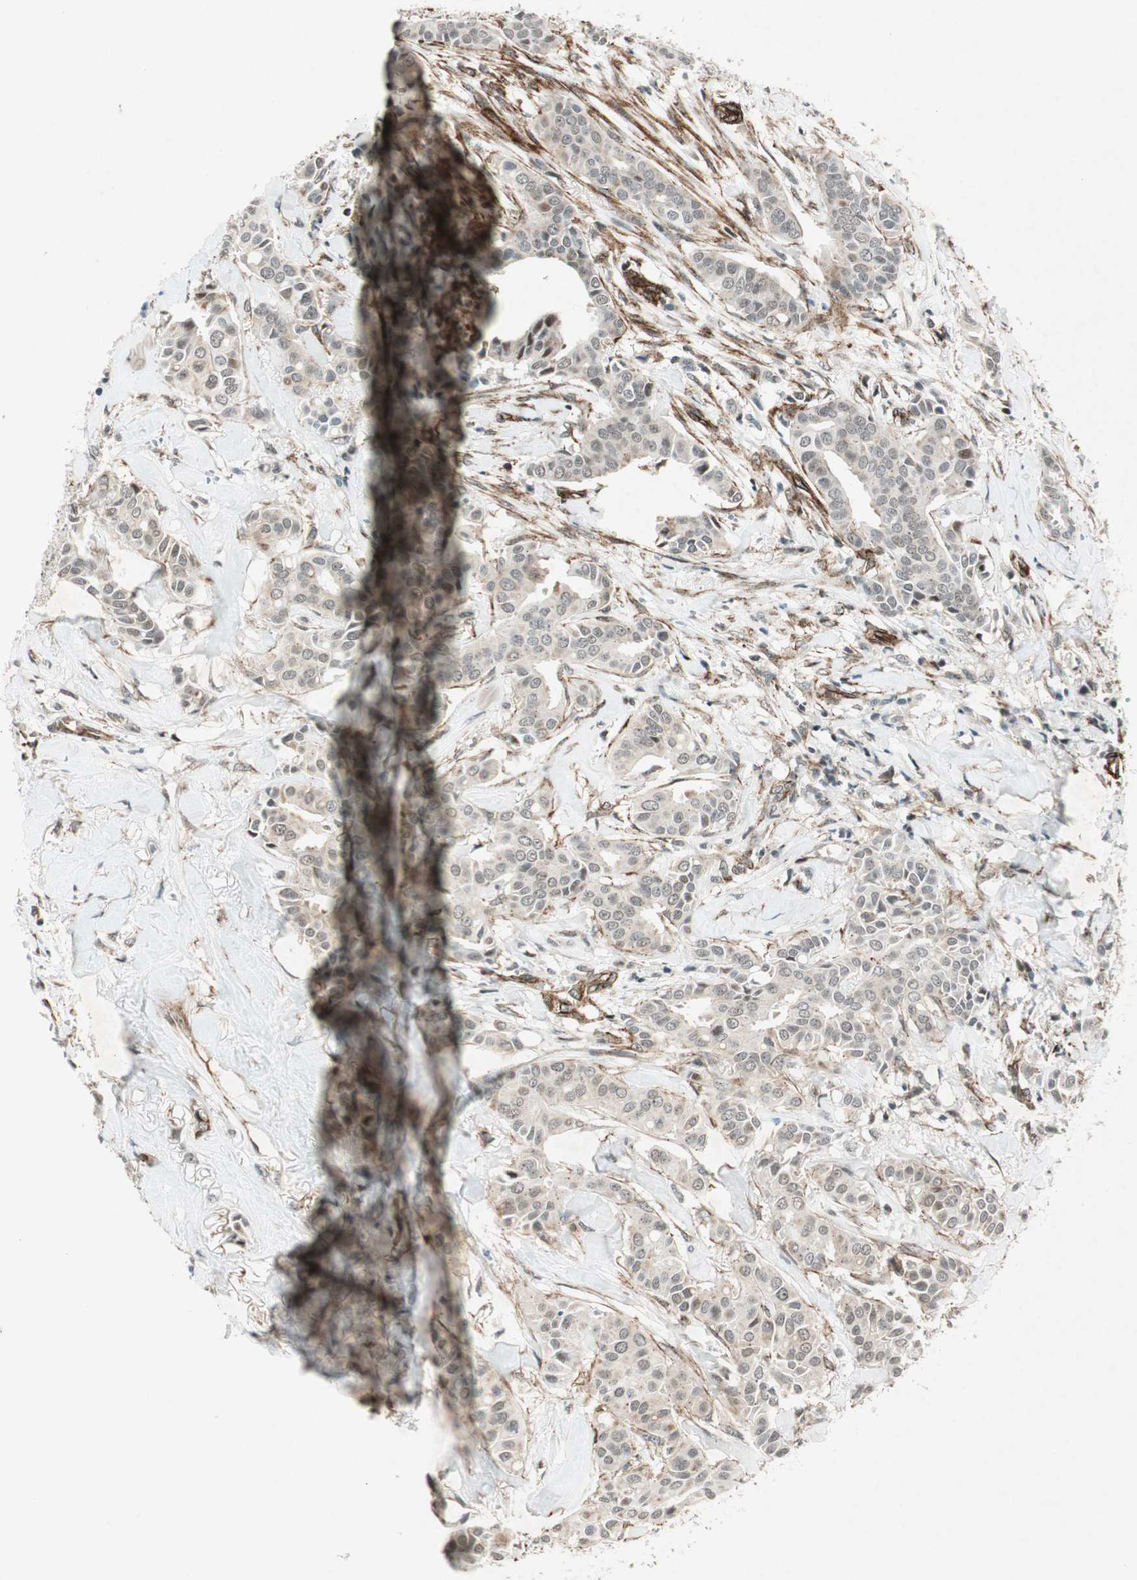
{"staining": {"intensity": "negative", "quantity": "none", "location": "none"}, "tissue": "head and neck cancer", "cell_type": "Tumor cells", "image_type": "cancer", "snomed": [{"axis": "morphology", "description": "Adenocarcinoma, NOS"}, {"axis": "topography", "description": "Salivary gland"}, {"axis": "topography", "description": "Head-Neck"}], "caption": "This micrograph is of head and neck cancer stained with immunohistochemistry to label a protein in brown with the nuclei are counter-stained blue. There is no expression in tumor cells.", "gene": "CDK19", "patient": {"sex": "female", "age": 59}}